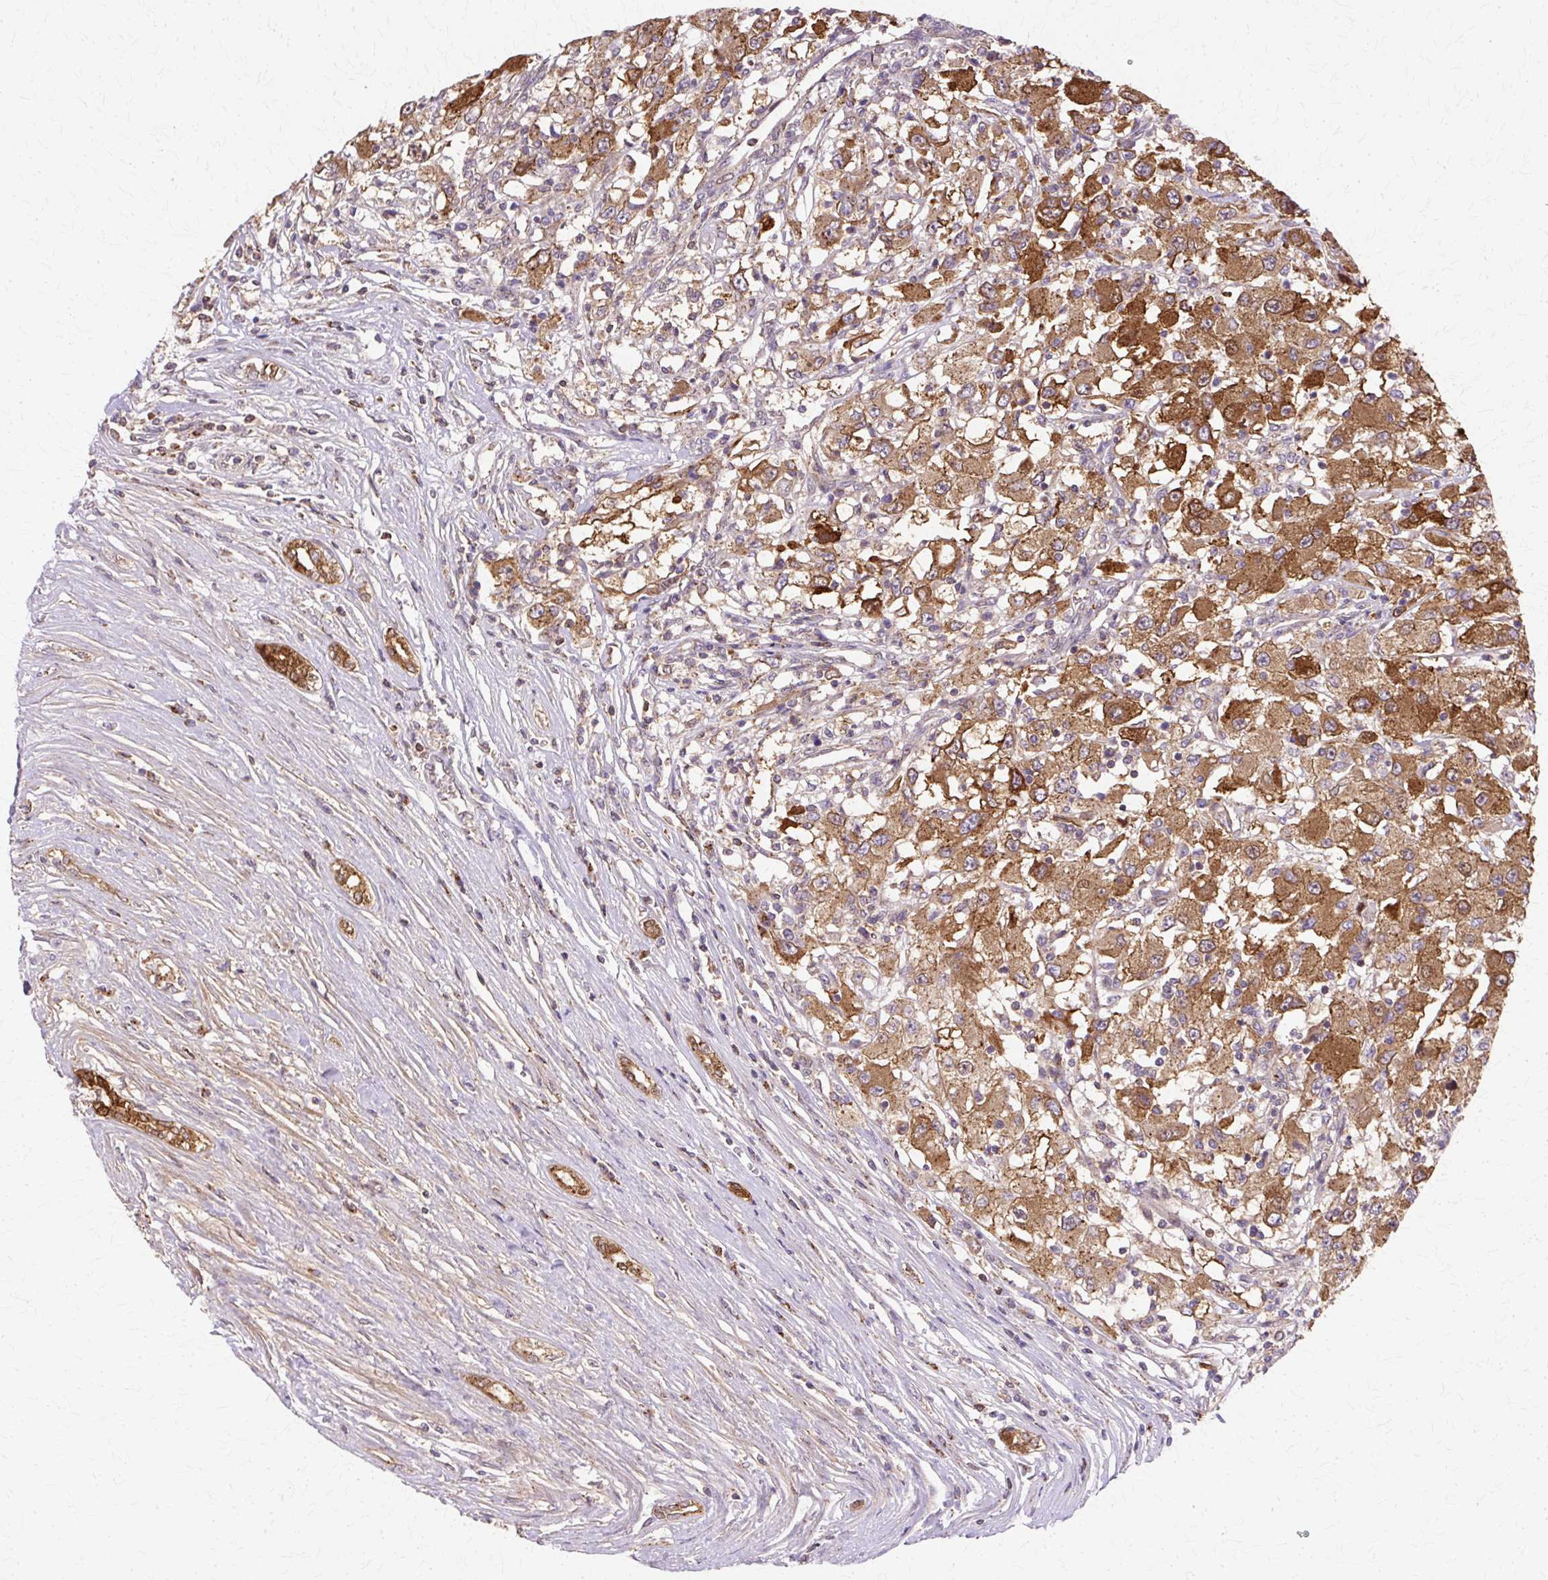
{"staining": {"intensity": "strong", "quantity": ">75%", "location": "cytoplasmic/membranous"}, "tissue": "renal cancer", "cell_type": "Tumor cells", "image_type": "cancer", "snomed": [{"axis": "morphology", "description": "Adenocarcinoma, NOS"}, {"axis": "topography", "description": "Kidney"}], "caption": "Immunohistochemical staining of renal cancer shows high levels of strong cytoplasmic/membranous staining in approximately >75% of tumor cells.", "gene": "COPB1", "patient": {"sex": "female", "age": 67}}